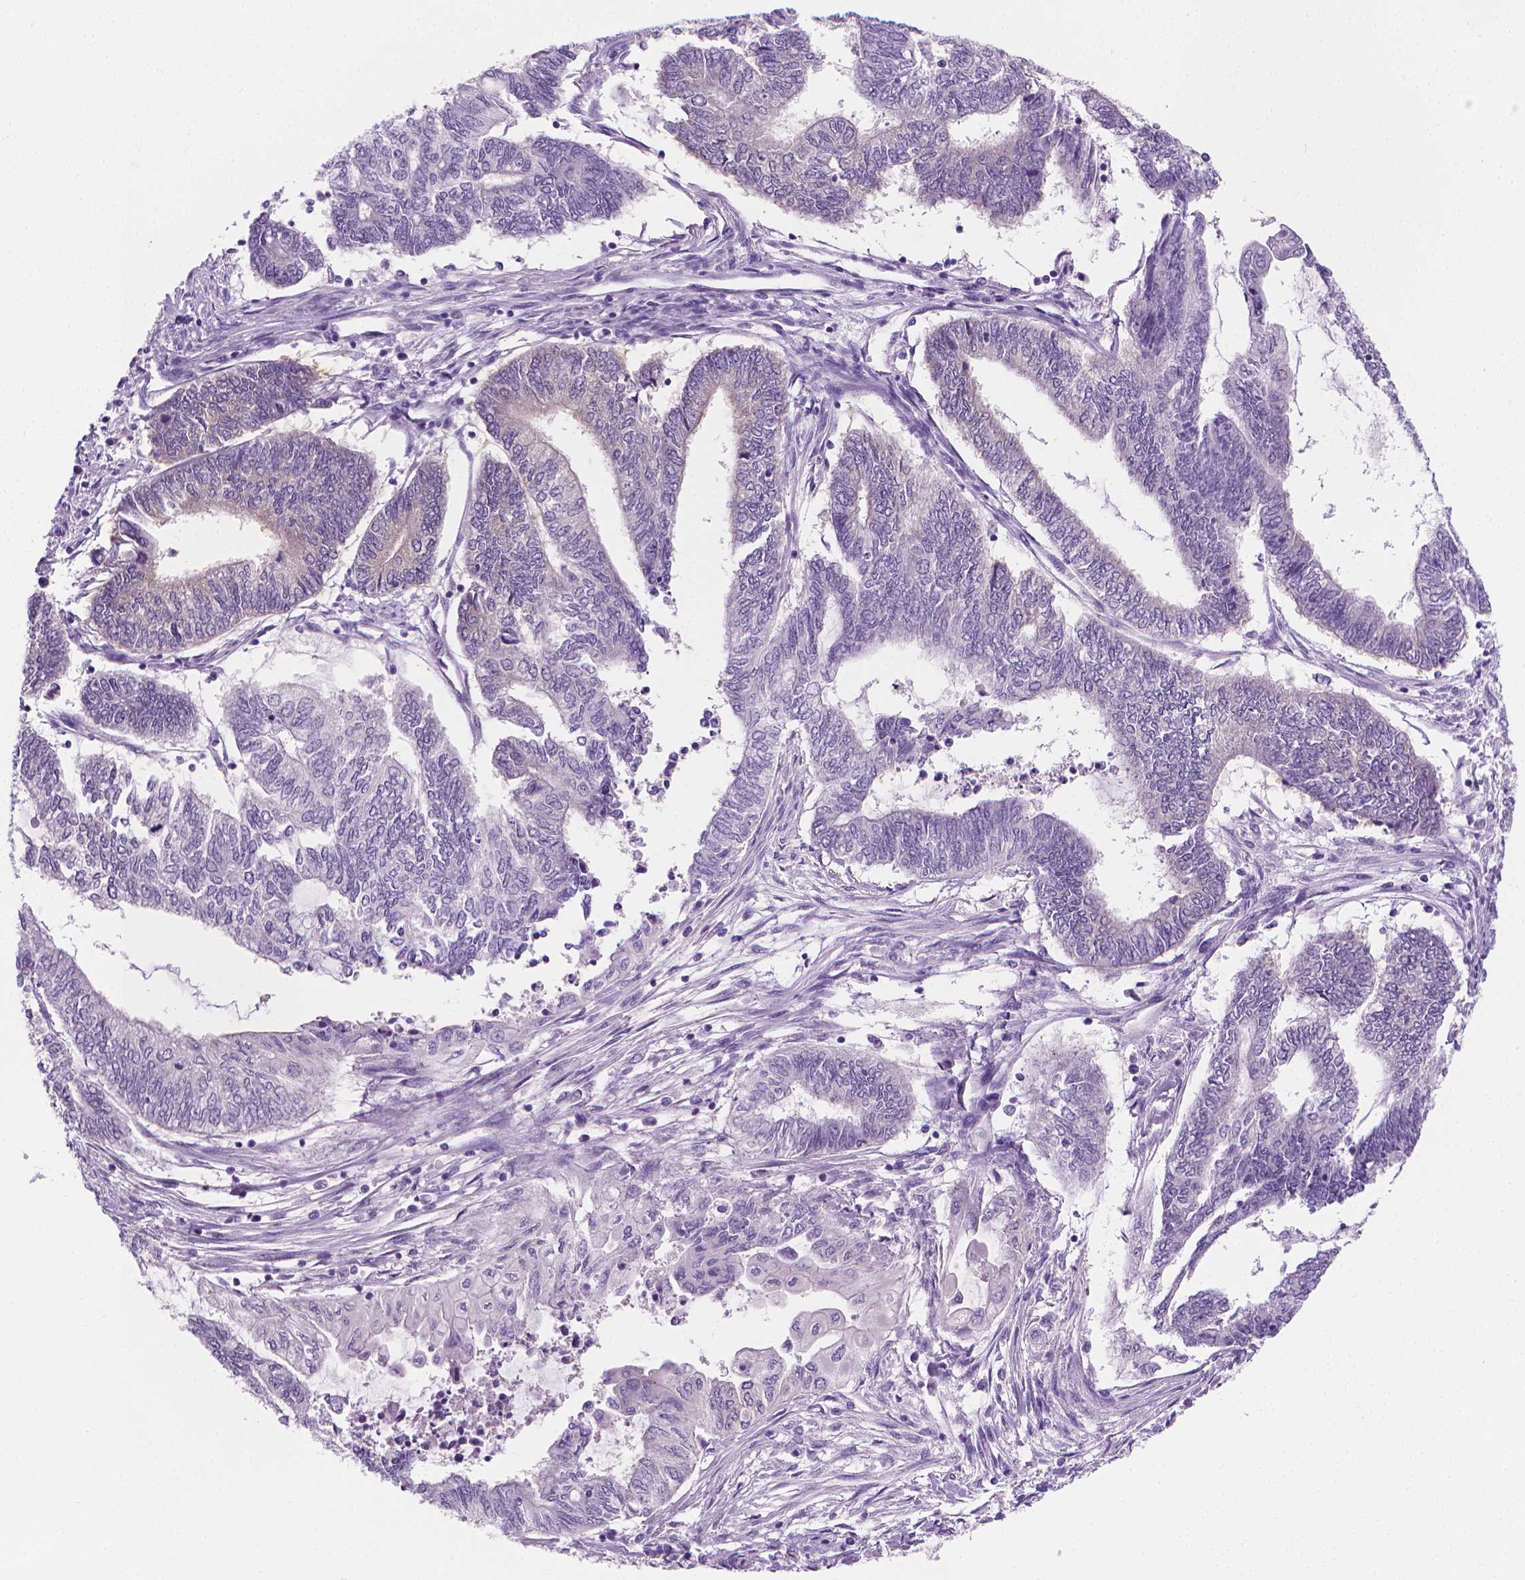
{"staining": {"intensity": "negative", "quantity": "none", "location": "none"}, "tissue": "endometrial cancer", "cell_type": "Tumor cells", "image_type": "cancer", "snomed": [{"axis": "morphology", "description": "Adenocarcinoma, NOS"}, {"axis": "topography", "description": "Uterus"}, {"axis": "topography", "description": "Endometrium"}], "caption": "An immunohistochemistry (IHC) histopathology image of endometrial cancer (adenocarcinoma) is shown. There is no staining in tumor cells of endometrial cancer (adenocarcinoma).", "gene": "FASN", "patient": {"sex": "female", "age": 70}}